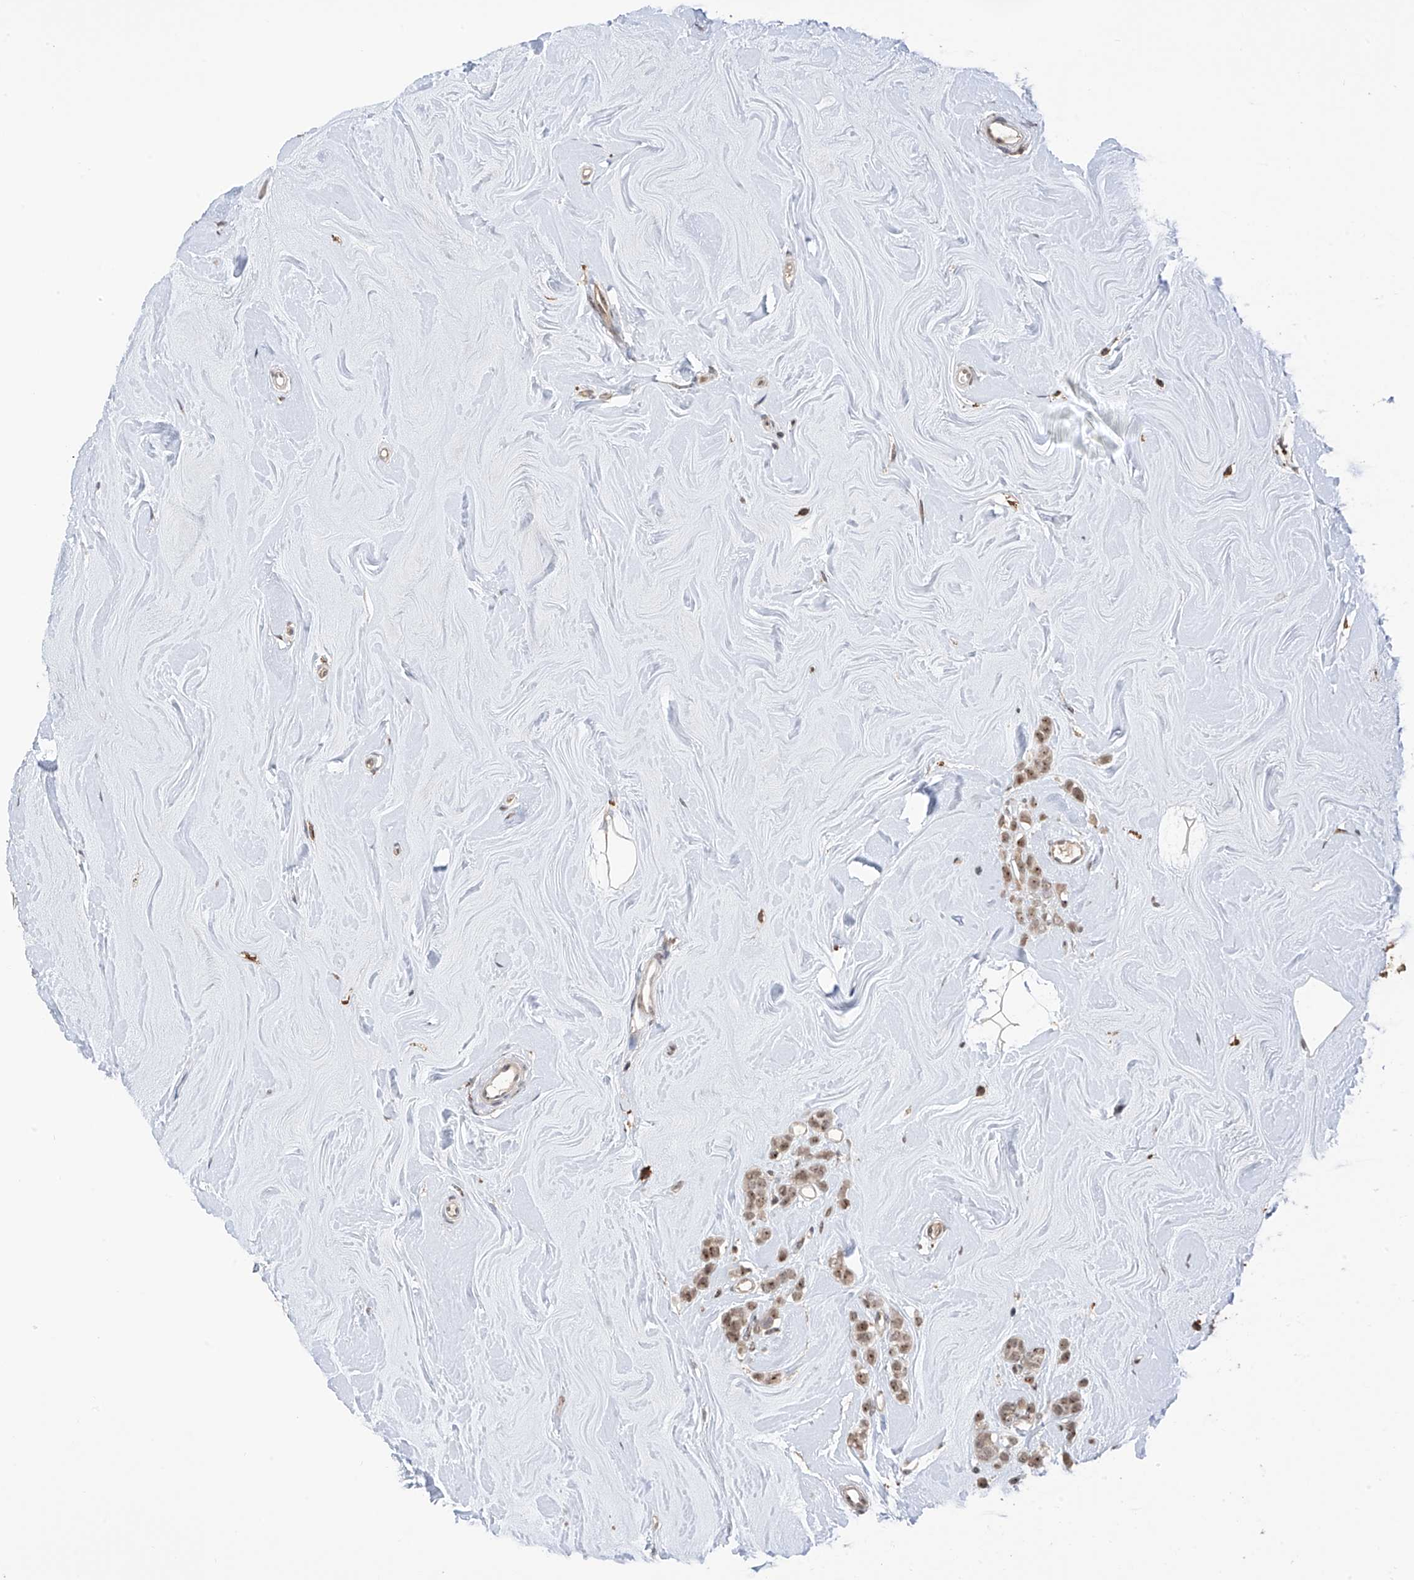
{"staining": {"intensity": "weak", "quantity": ">75%", "location": "nuclear"}, "tissue": "breast cancer", "cell_type": "Tumor cells", "image_type": "cancer", "snomed": [{"axis": "morphology", "description": "Lobular carcinoma"}, {"axis": "topography", "description": "Breast"}], "caption": "A brown stain shows weak nuclear expression of a protein in breast cancer tumor cells. (DAB (3,3'-diaminobenzidine) IHC with brightfield microscopy, high magnification).", "gene": "C1orf131", "patient": {"sex": "female", "age": 47}}